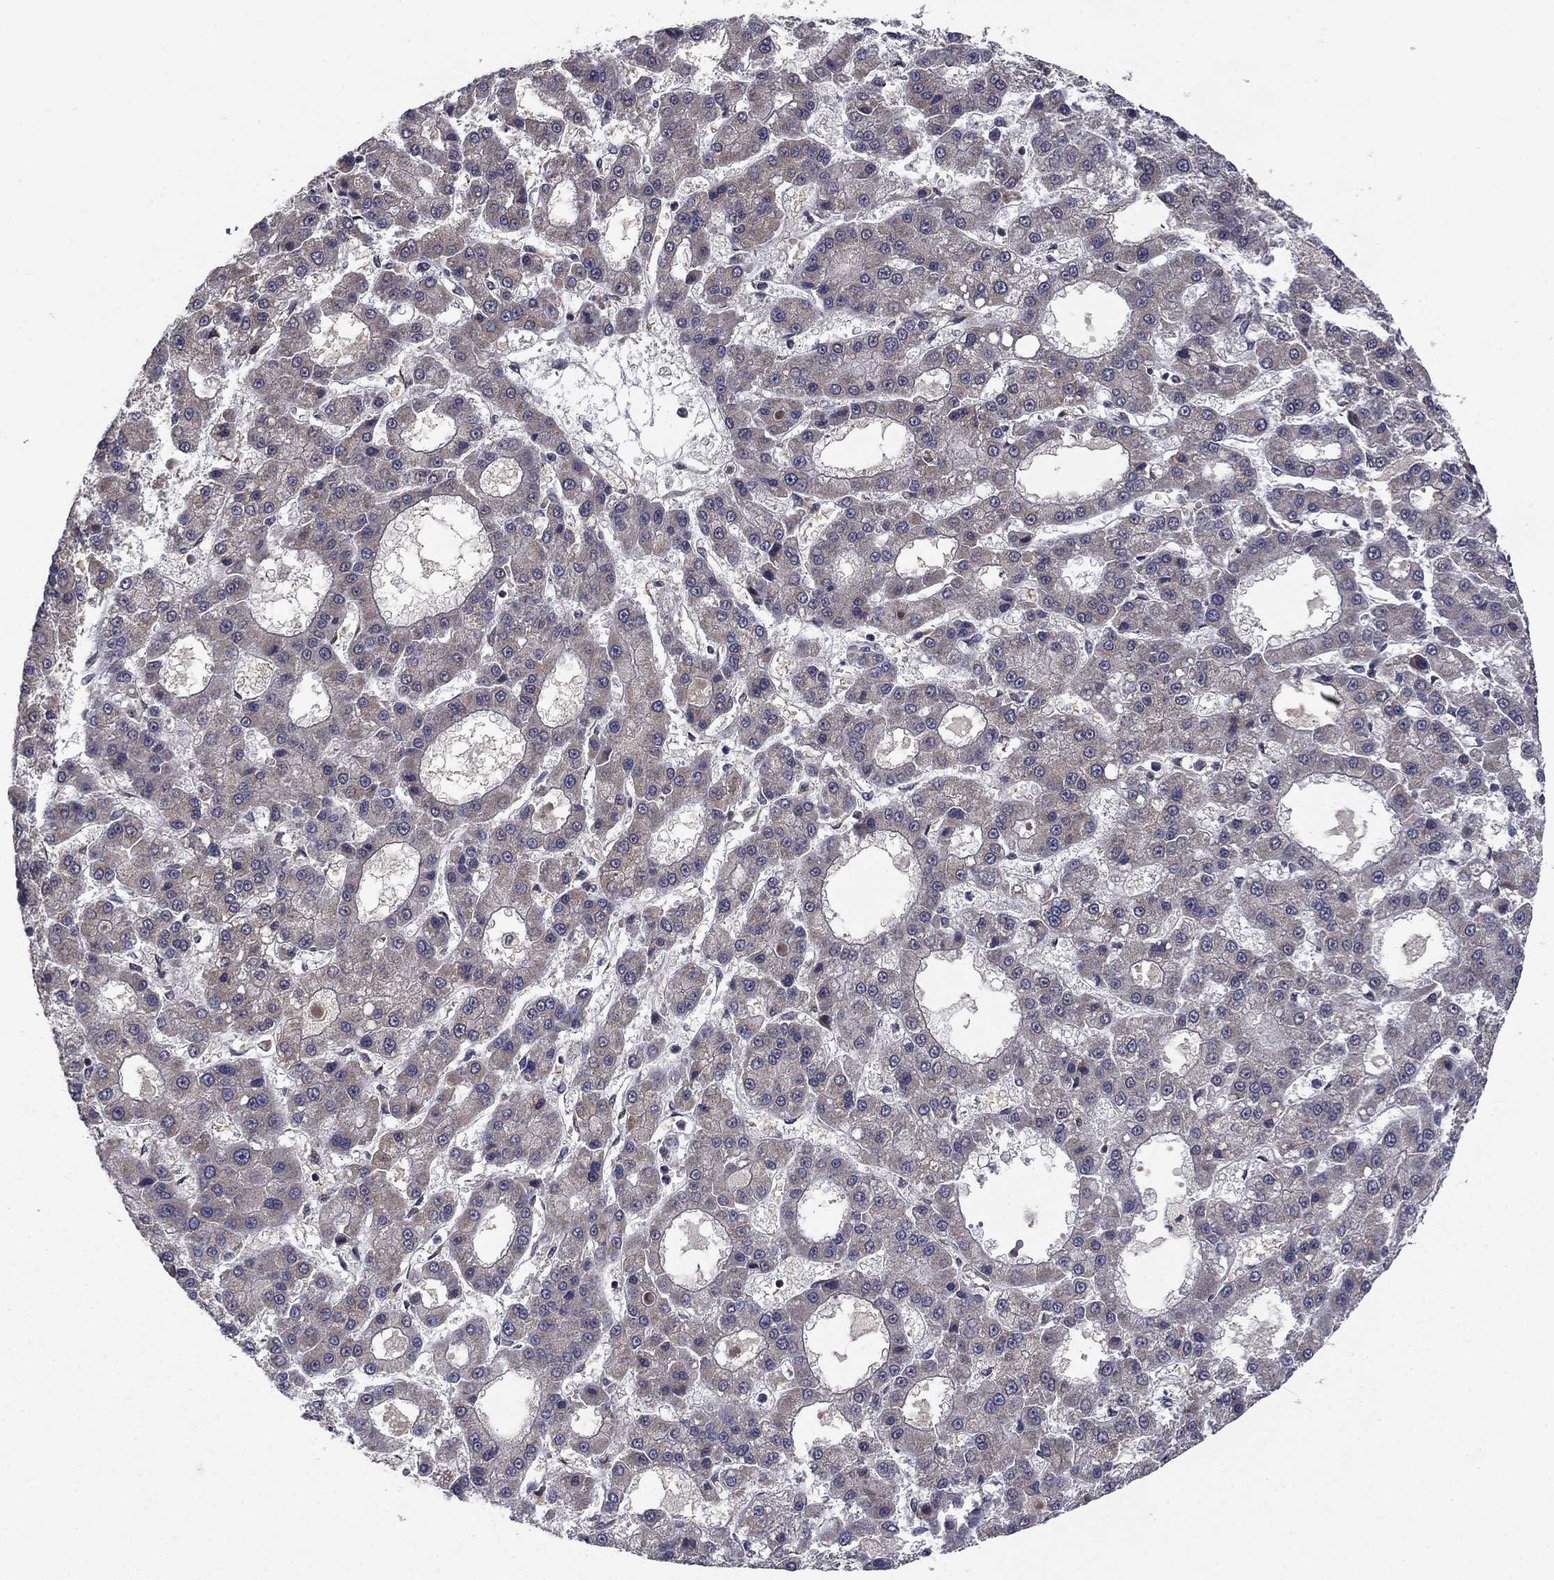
{"staining": {"intensity": "negative", "quantity": "none", "location": "none"}, "tissue": "liver cancer", "cell_type": "Tumor cells", "image_type": "cancer", "snomed": [{"axis": "morphology", "description": "Carcinoma, Hepatocellular, NOS"}, {"axis": "topography", "description": "Liver"}], "caption": "Tumor cells are negative for protein expression in human liver cancer.", "gene": "SLC2A13", "patient": {"sex": "male", "age": 70}}